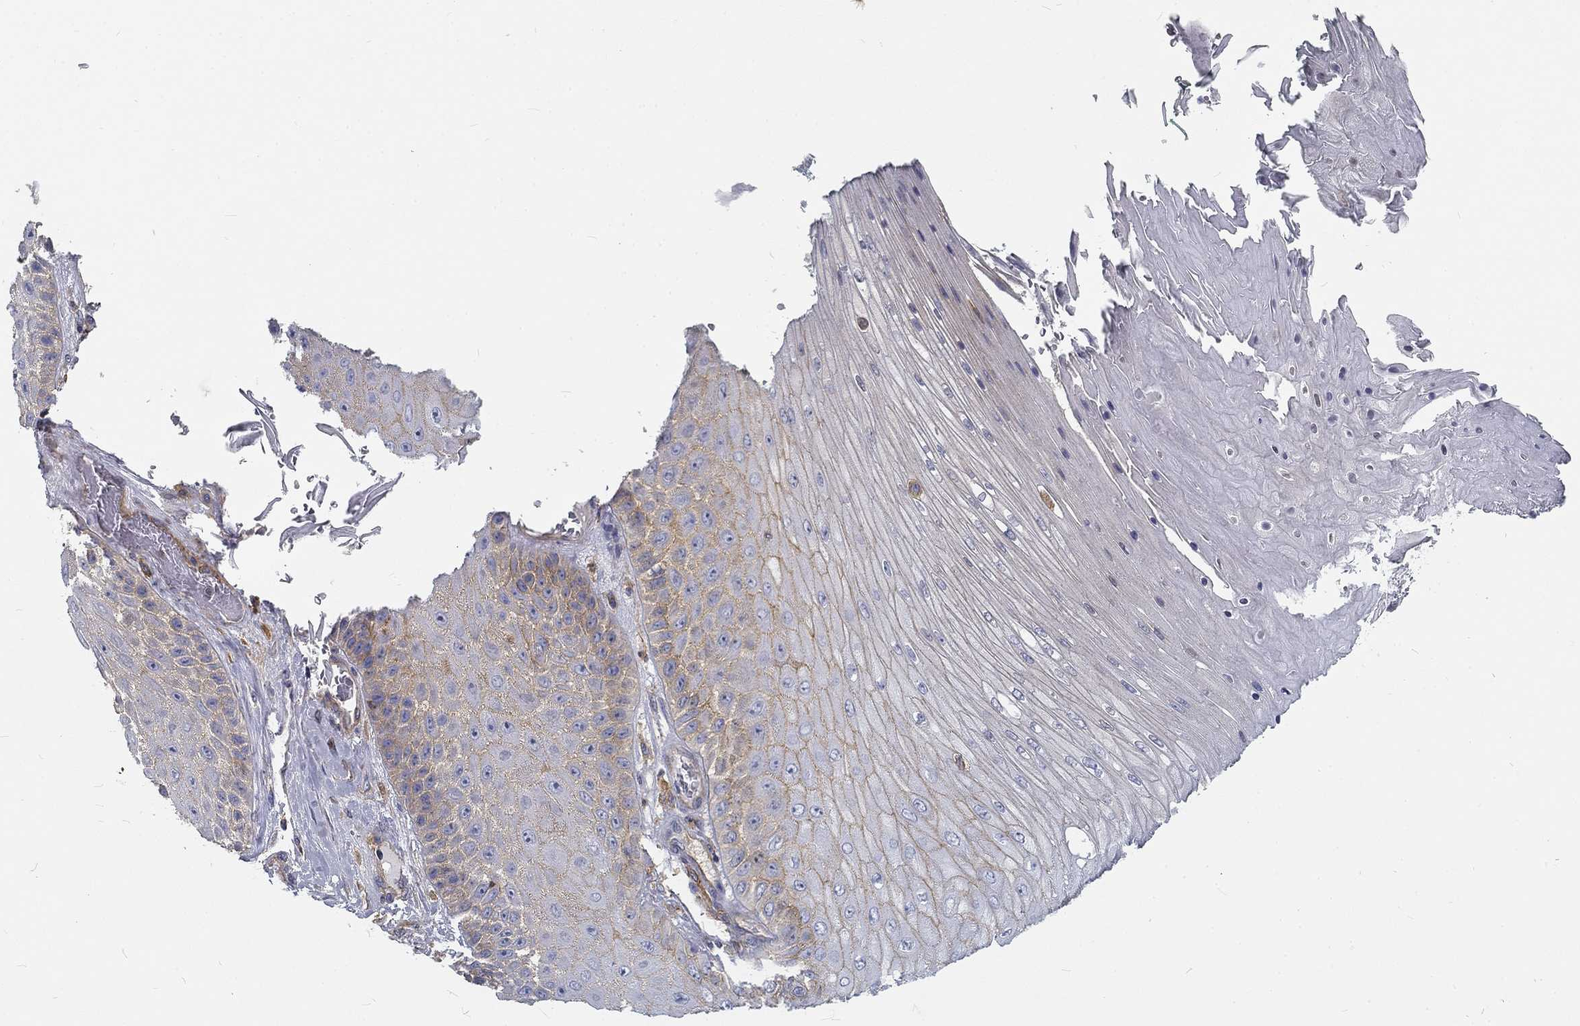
{"staining": {"intensity": "weak", "quantity": "25%-75%", "location": "cytoplasmic/membranous"}, "tissue": "skin cancer", "cell_type": "Tumor cells", "image_type": "cancer", "snomed": [{"axis": "morphology", "description": "Squamous cell carcinoma, NOS"}, {"axis": "topography", "description": "Skin"}], "caption": "Weak cytoplasmic/membranous staining for a protein is present in approximately 25%-75% of tumor cells of skin squamous cell carcinoma using immunohistochemistry.", "gene": "MTMR11", "patient": {"sex": "male", "age": 62}}